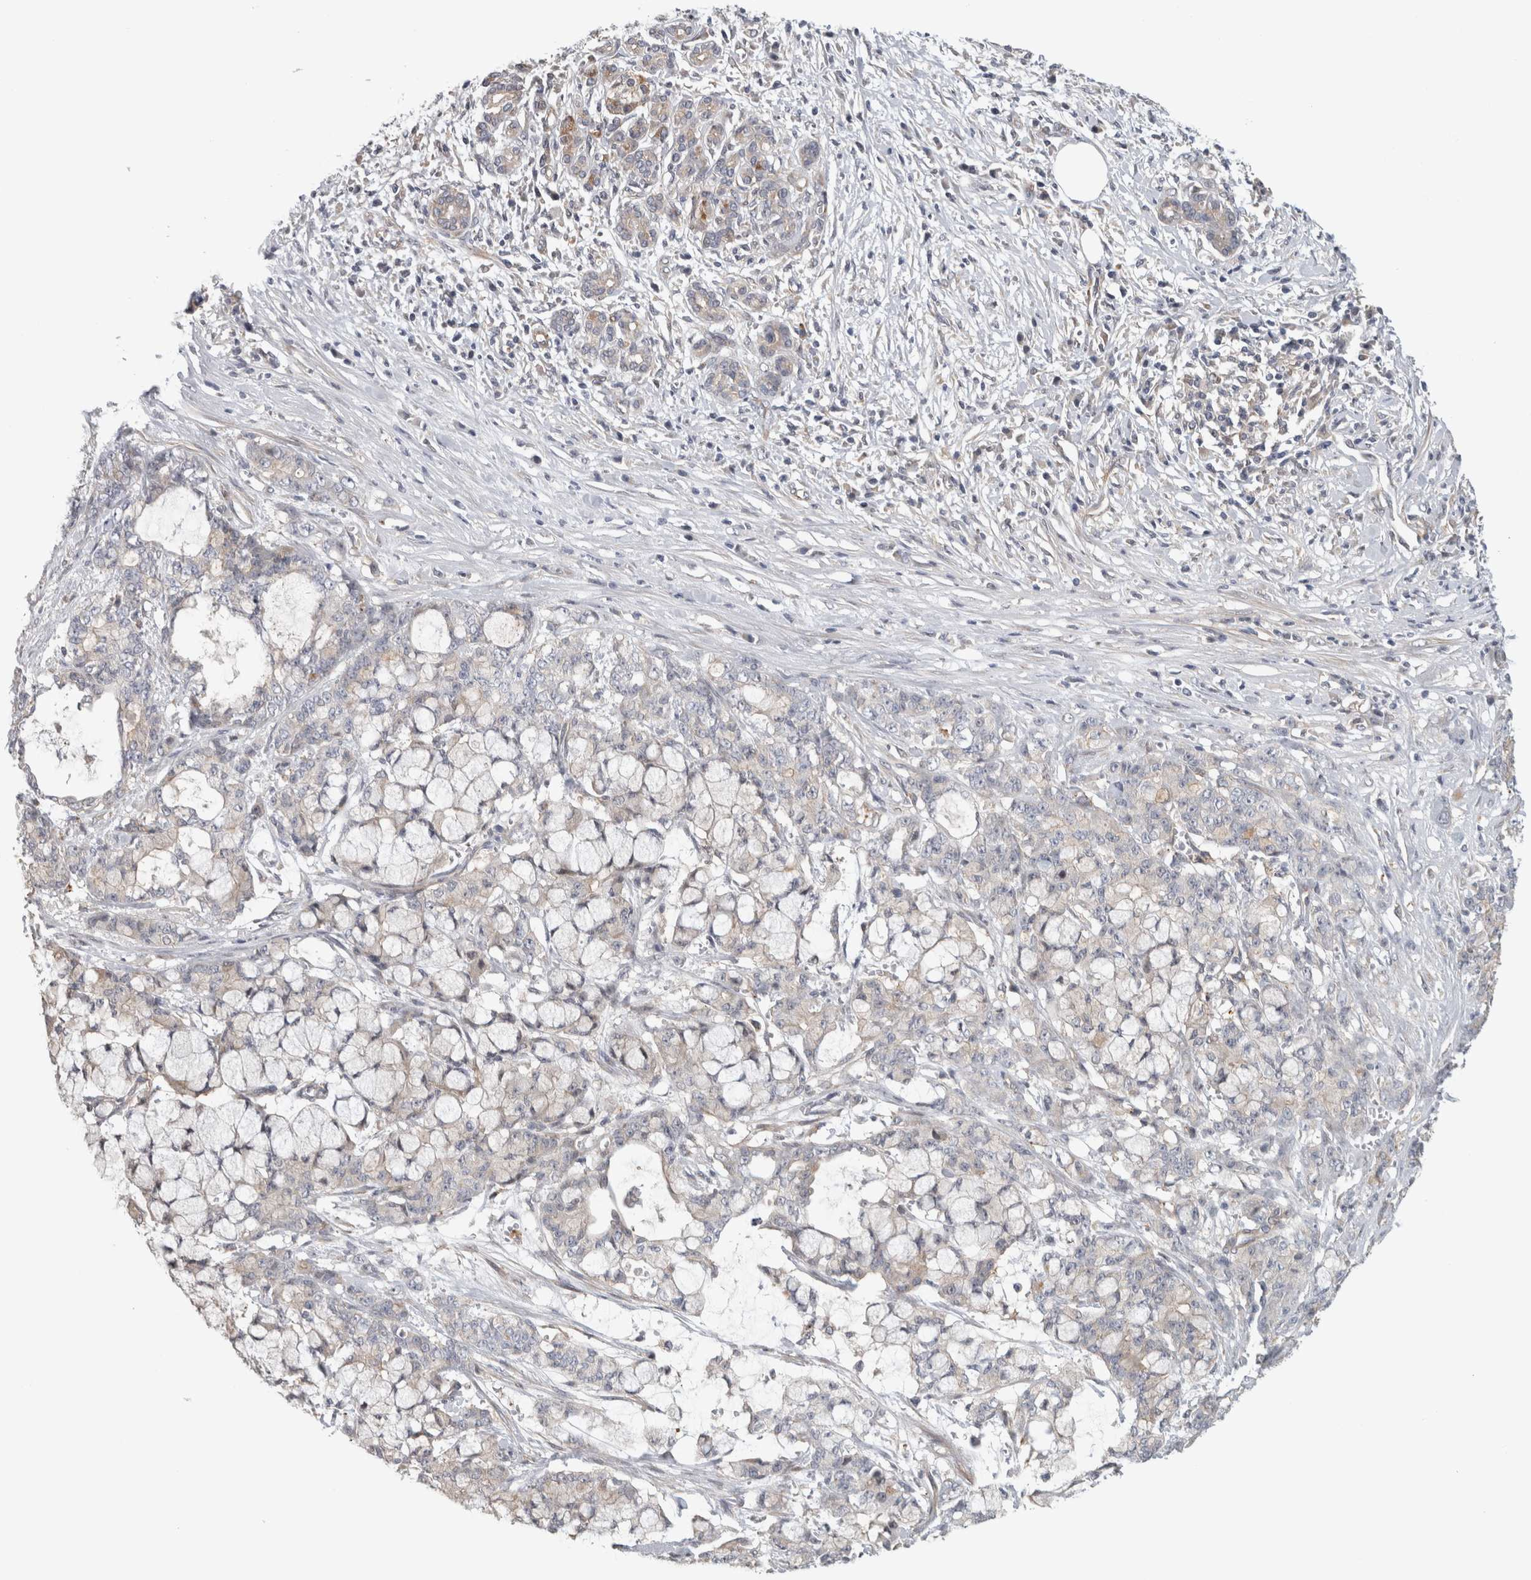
{"staining": {"intensity": "negative", "quantity": "none", "location": "none"}, "tissue": "pancreatic cancer", "cell_type": "Tumor cells", "image_type": "cancer", "snomed": [{"axis": "morphology", "description": "Adenocarcinoma, NOS"}, {"axis": "topography", "description": "Pancreas"}], "caption": "Immunohistochemistry (IHC) of human pancreatic adenocarcinoma displays no expression in tumor cells.", "gene": "ZNF804B", "patient": {"sex": "female", "age": 73}}